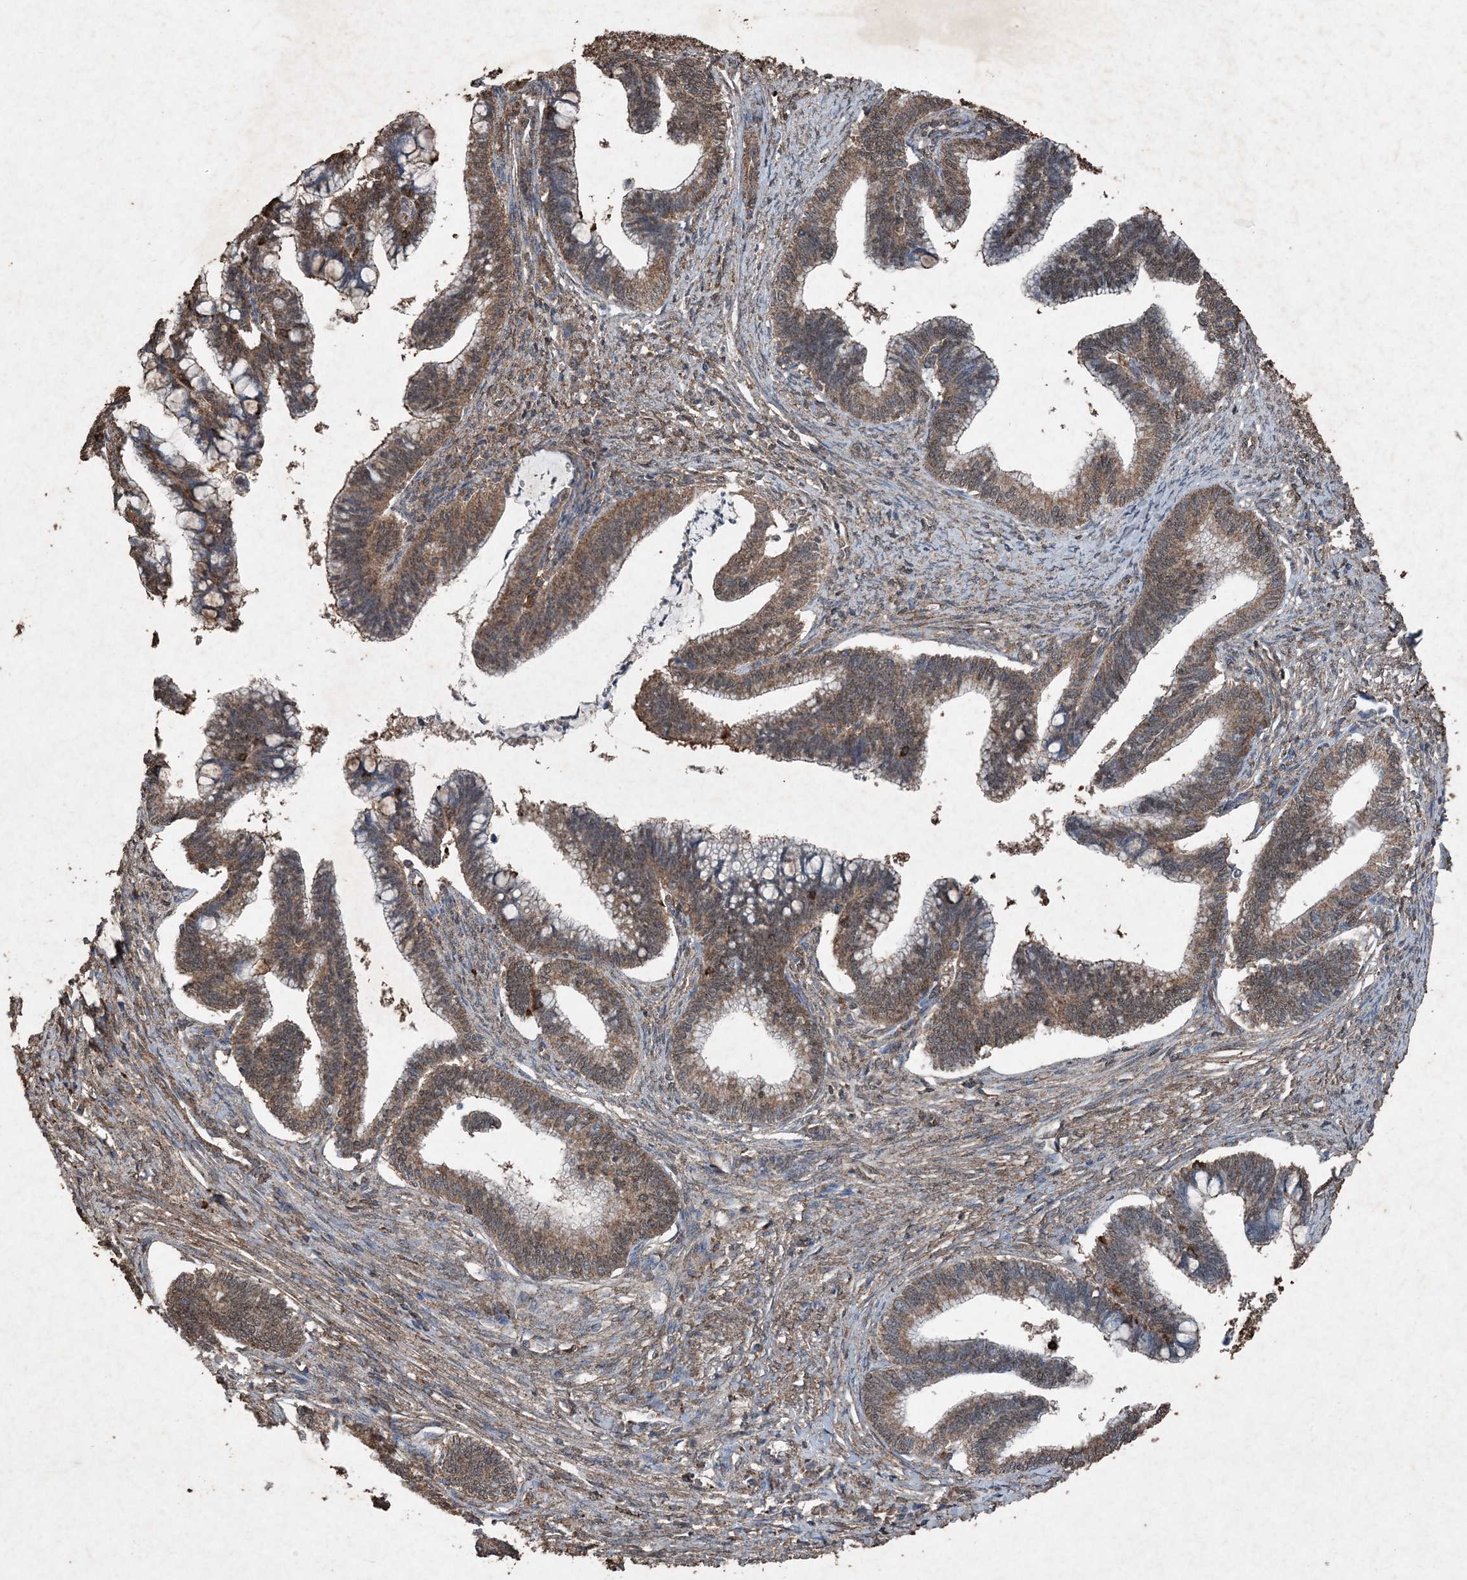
{"staining": {"intensity": "moderate", "quantity": ">75%", "location": "cytoplasmic/membranous"}, "tissue": "cervical cancer", "cell_type": "Tumor cells", "image_type": "cancer", "snomed": [{"axis": "morphology", "description": "Adenocarcinoma, NOS"}, {"axis": "topography", "description": "Cervix"}], "caption": "The image demonstrates a brown stain indicating the presence of a protein in the cytoplasmic/membranous of tumor cells in adenocarcinoma (cervical).", "gene": "FCN3", "patient": {"sex": "female", "age": 36}}